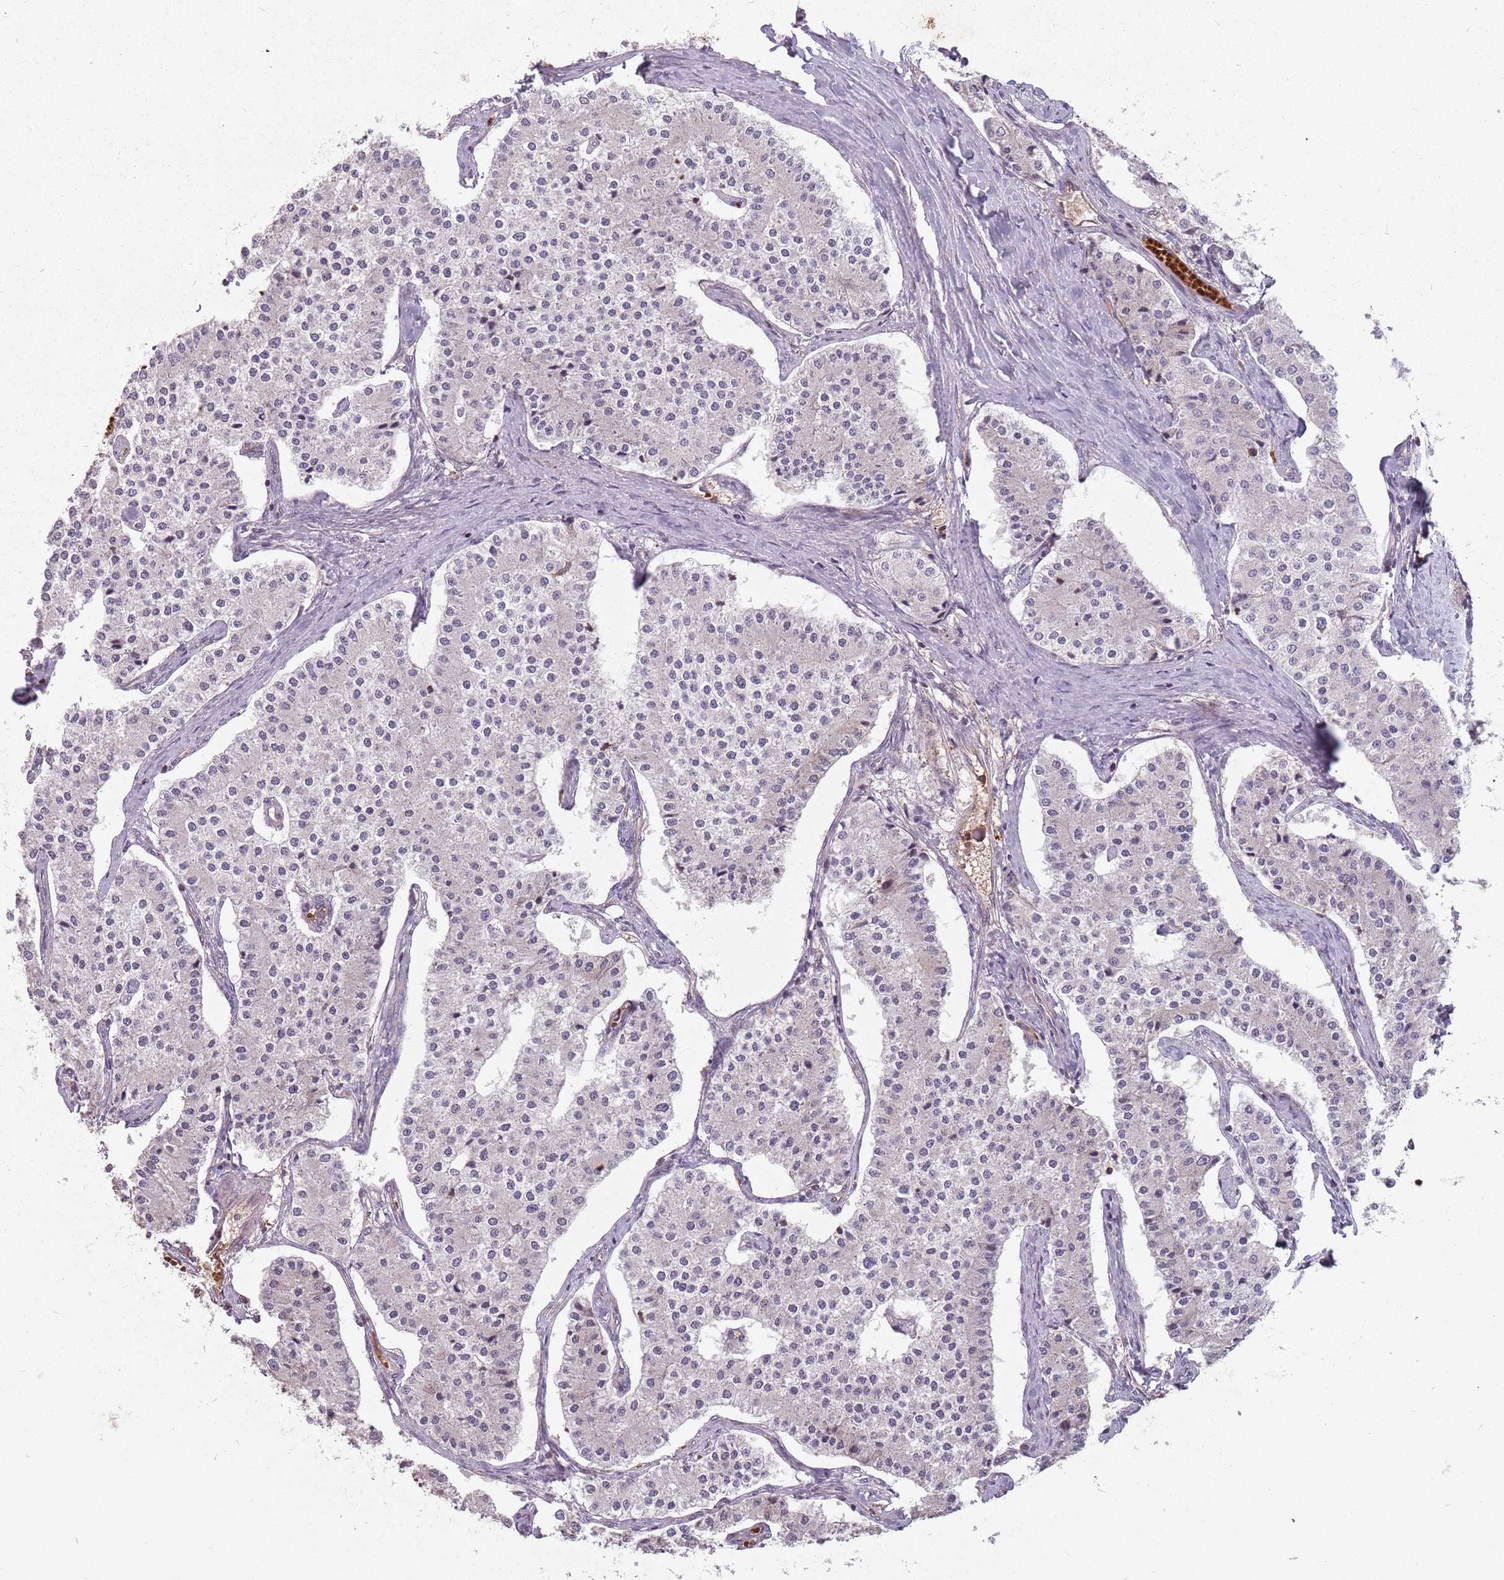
{"staining": {"intensity": "negative", "quantity": "none", "location": "none"}, "tissue": "carcinoid", "cell_type": "Tumor cells", "image_type": "cancer", "snomed": [{"axis": "morphology", "description": "Carcinoid, malignant, NOS"}, {"axis": "topography", "description": "Colon"}], "caption": "This is an immunohistochemistry histopathology image of carcinoid (malignant). There is no expression in tumor cells.", "gene": "GPR180", "patient": {"sex": "female", "age": 52}}